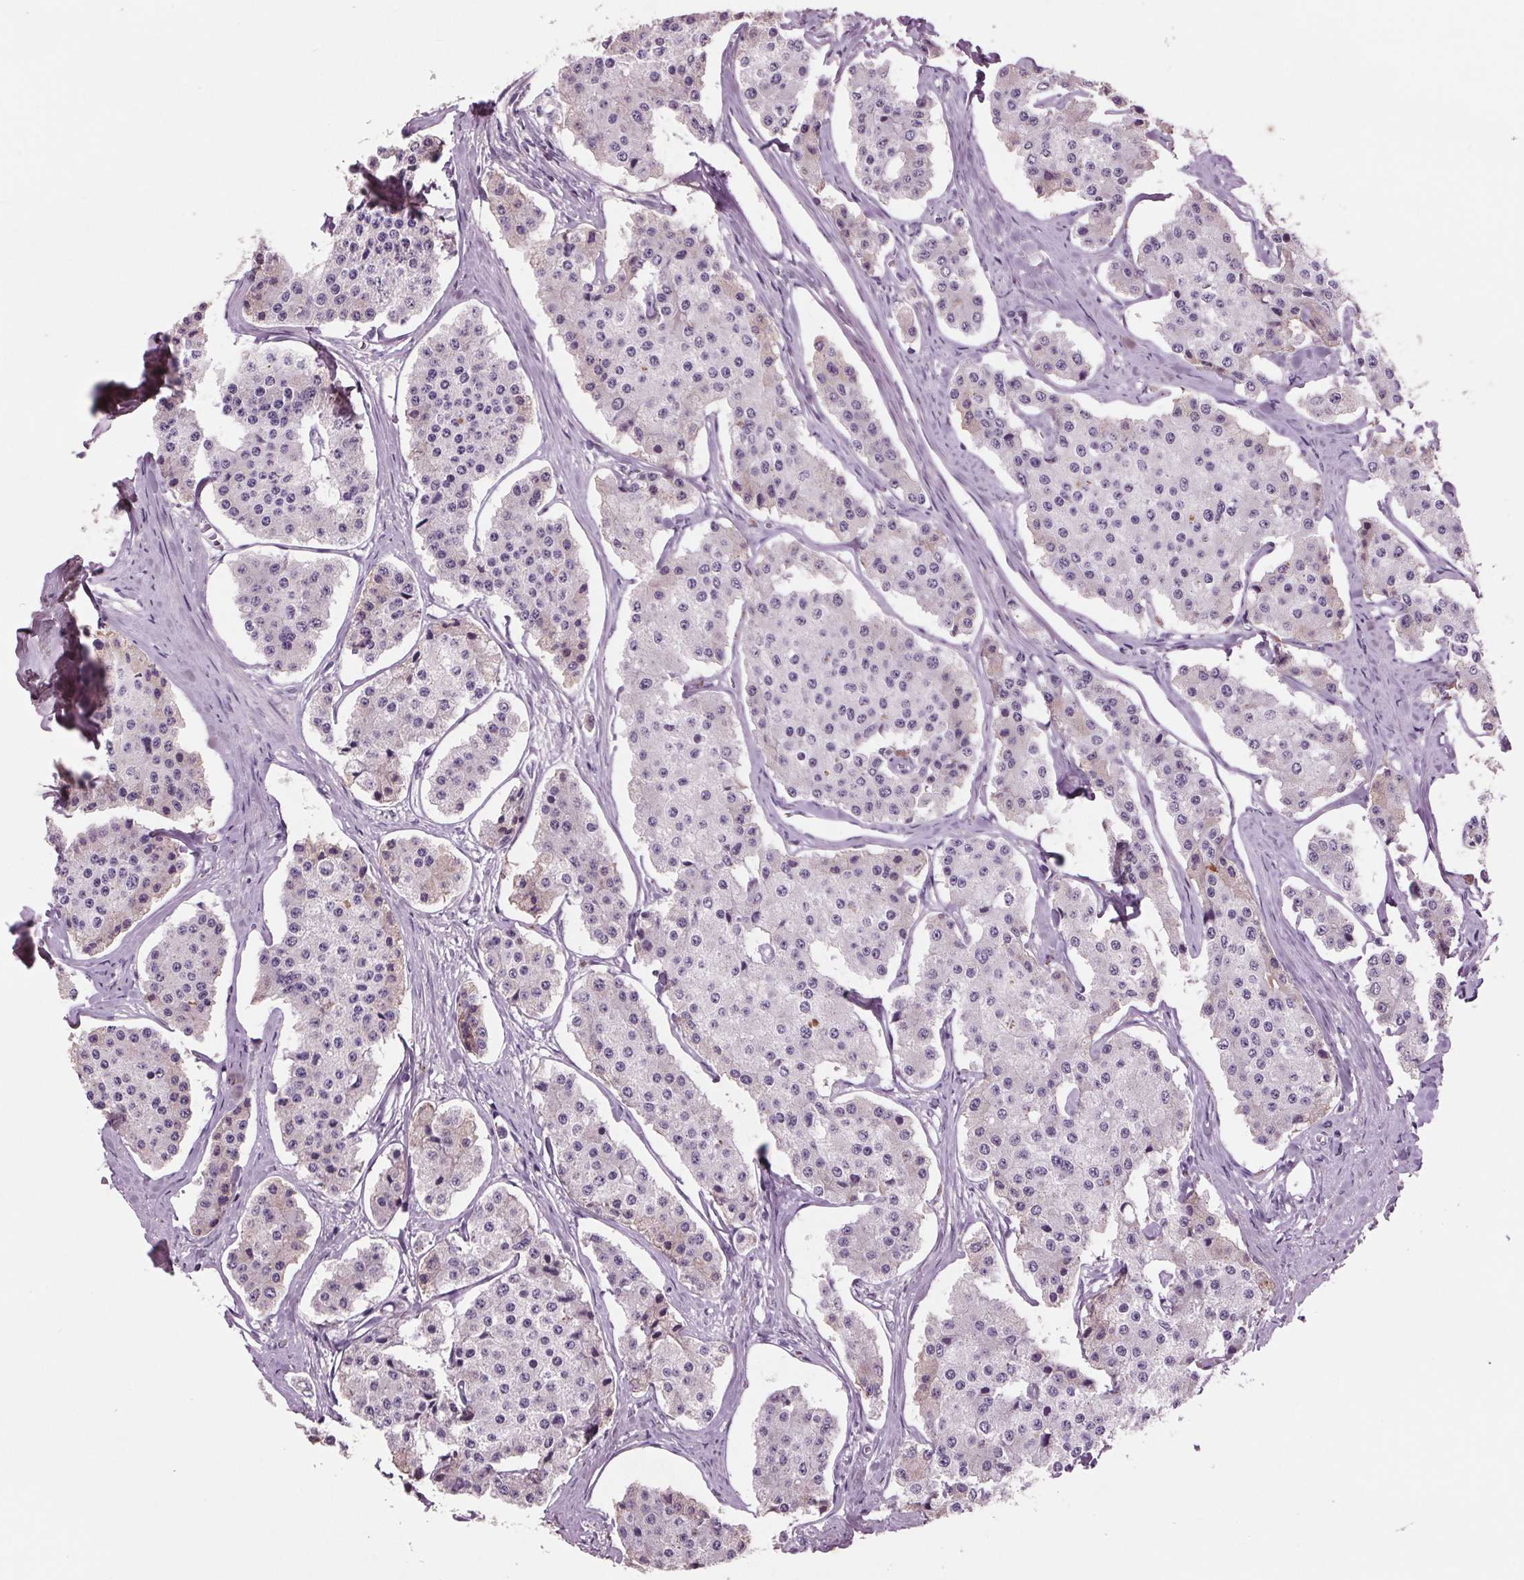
{"staining": {"intensity": "negative", "quantity": "none", "location": "none"}, "tissue": "carcinoid", "cell_type": "Tumor cells", "image_type": "cancer", "snomed": [{"axis": "morphology", "description": "Carcinoid, malignant, NOS"}, {"axis": "topography", "description": "Small intestine"}], "caption": "A high-resolution micrograph shows immunohistochemistry staining of carcinoid, which exhibits no significant expression in tumor cells.", "gene": "C6", "patient": {"sex": "female", "age": 65}}